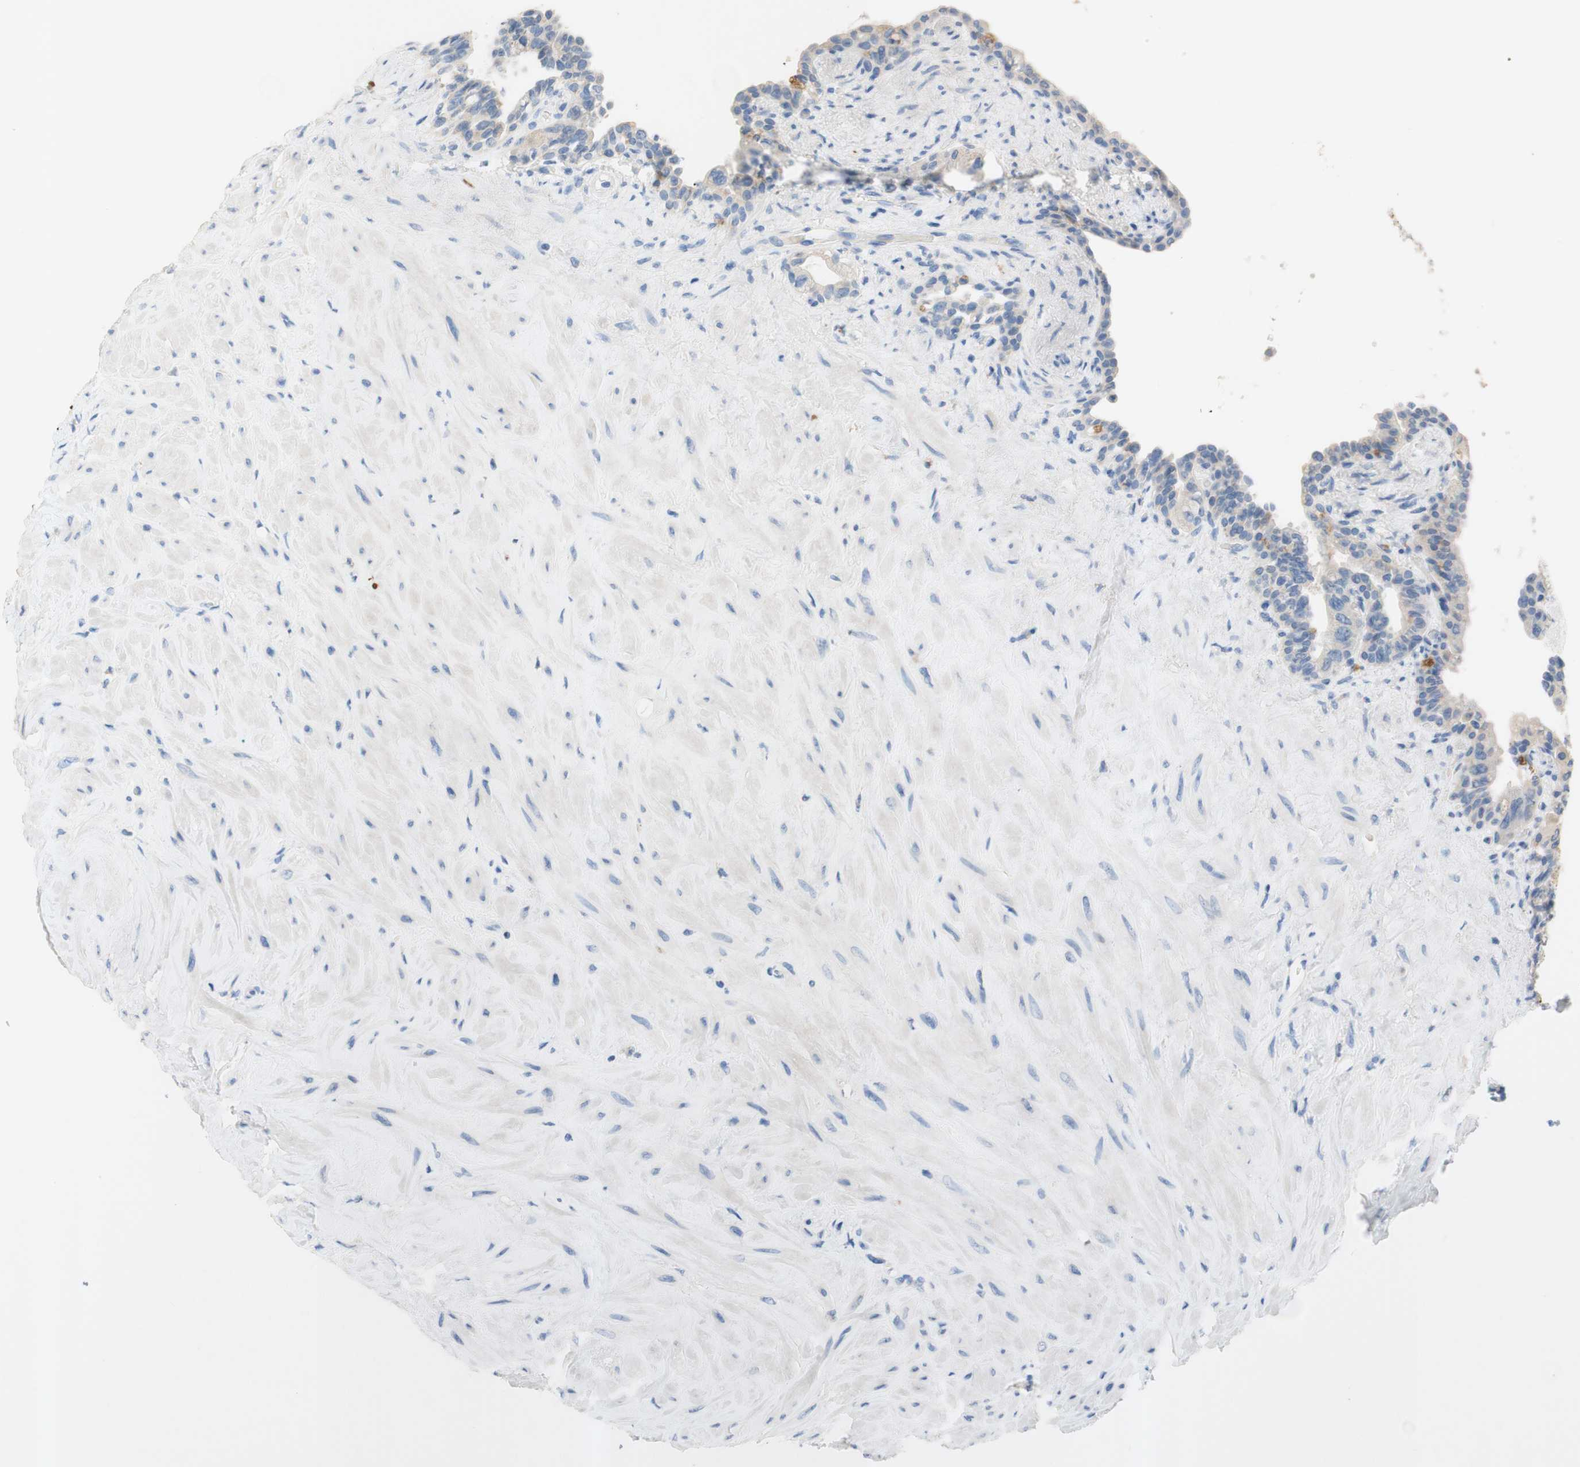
{"staining": {"intensity": "weak", "quantity": "<25%", "location": "cytoplasmic/membranous"}, "tissue": "seminal vesicle", "cell_type": "Glandular cells", "image_type": "normal", "snomed": [{"axis": "morphology", "description": "Normal tissue, NOS"}, {"axis": "topography", "description": "Seminal veicle"}], "caption": "DAB (3,3'-diaminobenzidine) immunohistochemical staining of unremarkable human seminal vesicle shows no significant expression in glandular cells. (Immunohistochemistry (ihc), brightfield microscopy, high magnification).", "gene": "POLR2J3", "patient": {"sex": "male", "age": 63}}